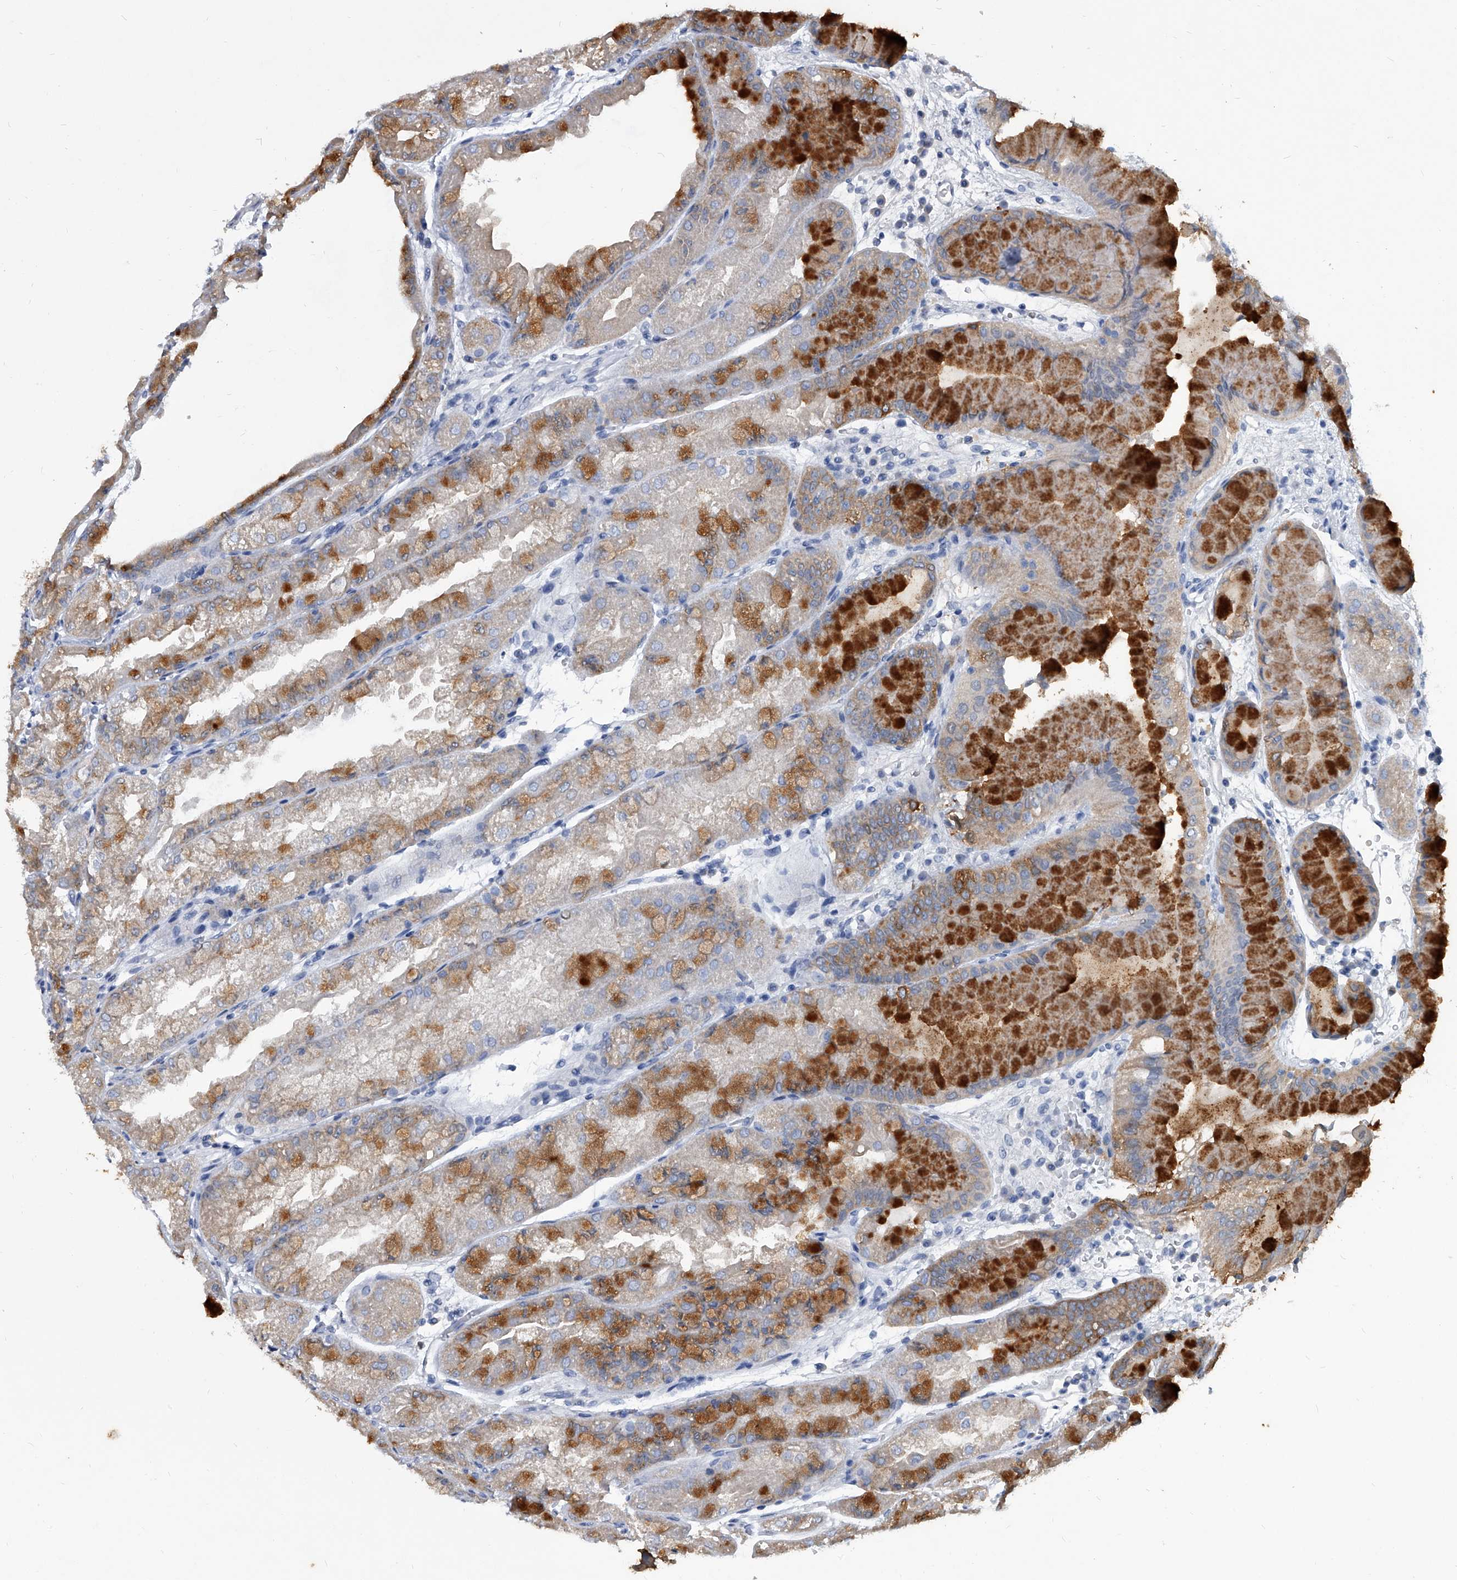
{"staining": {"intensity": "strong", "quantity": ">75%", "location": "cytoplasmic/membranous"}, "tissue": "stomach", "cell_type": "Glandular cells", "image_type": "normal", "snomed": [{"axis": "morphology", "description": "Normal tissue, NOS"}, {"axis": "topography", "description": "Stomach, upper"}], "caption": "Strong cytoplasmic/membranous staining is appreciated in about >75% of glandular cells in normal stomach. The staining was performed using DAB, with brown indicating positive protein expression. Nuclei are stained blue with hematoxylin.", "gene": "BCAS1", "patient": {"sex": "male", "age": 47}}